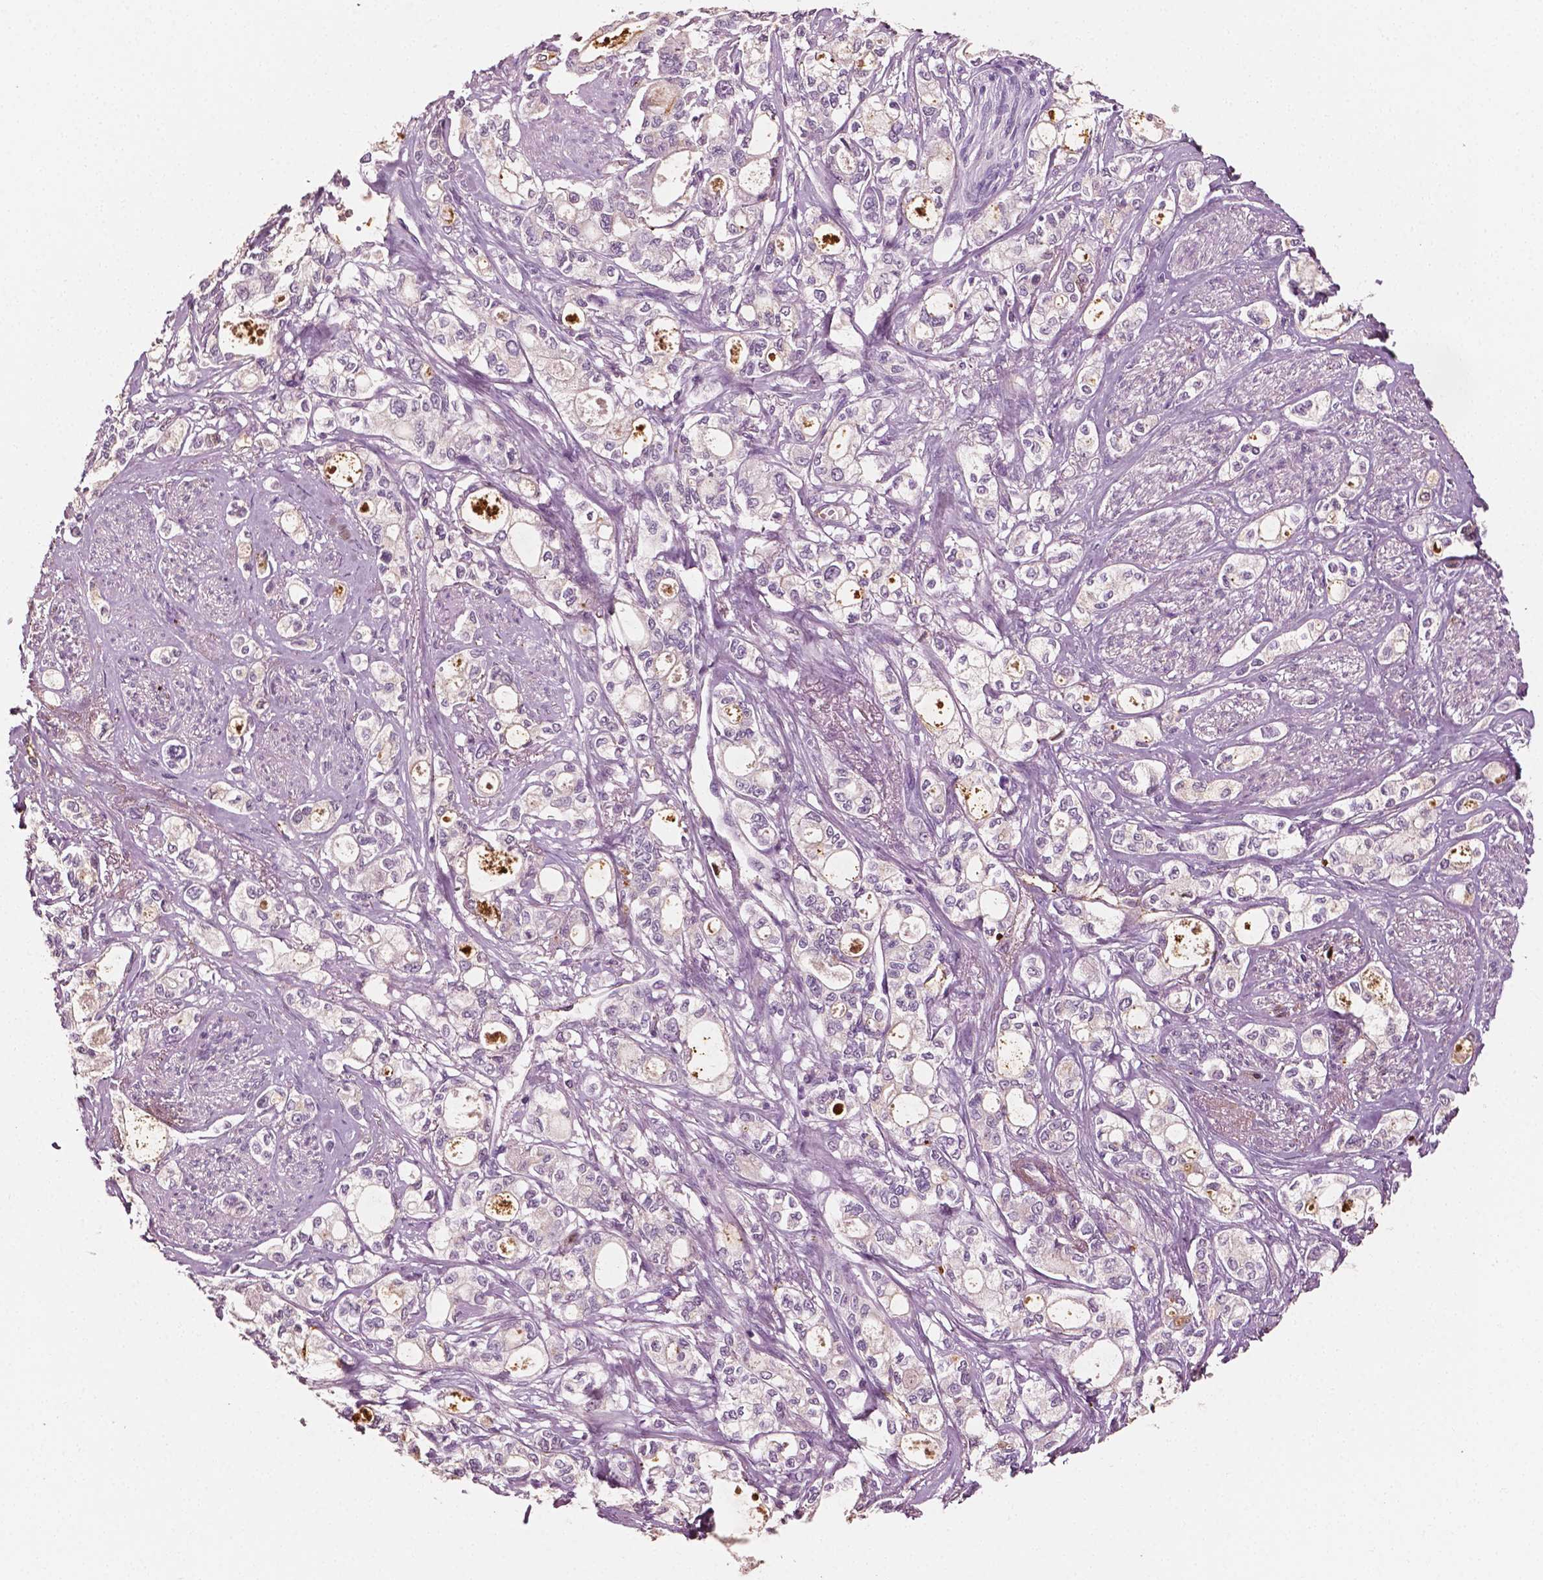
{"staining": {"intensity": "moderate", "quantity": "<25%", "location": "cytoplasmic/membranous"}, "tissue": "stomach cancer", "cell_type": "Tumor cells", "image_type": "cancer", "snomed": [{"axis": "morphology", "description": "Adenocarcinoma, NOS"}, {"axis": "topography", "description": "Stomach"}], "caption": "Approximately <25% of tumor cells in stomach cancer demonstrate moderate cytoplasmic/membranous protein expression as visualized by brown immunohistochemical staining.", "gene": "APOA4", "patient": {"sex": "male", "age": 63}}